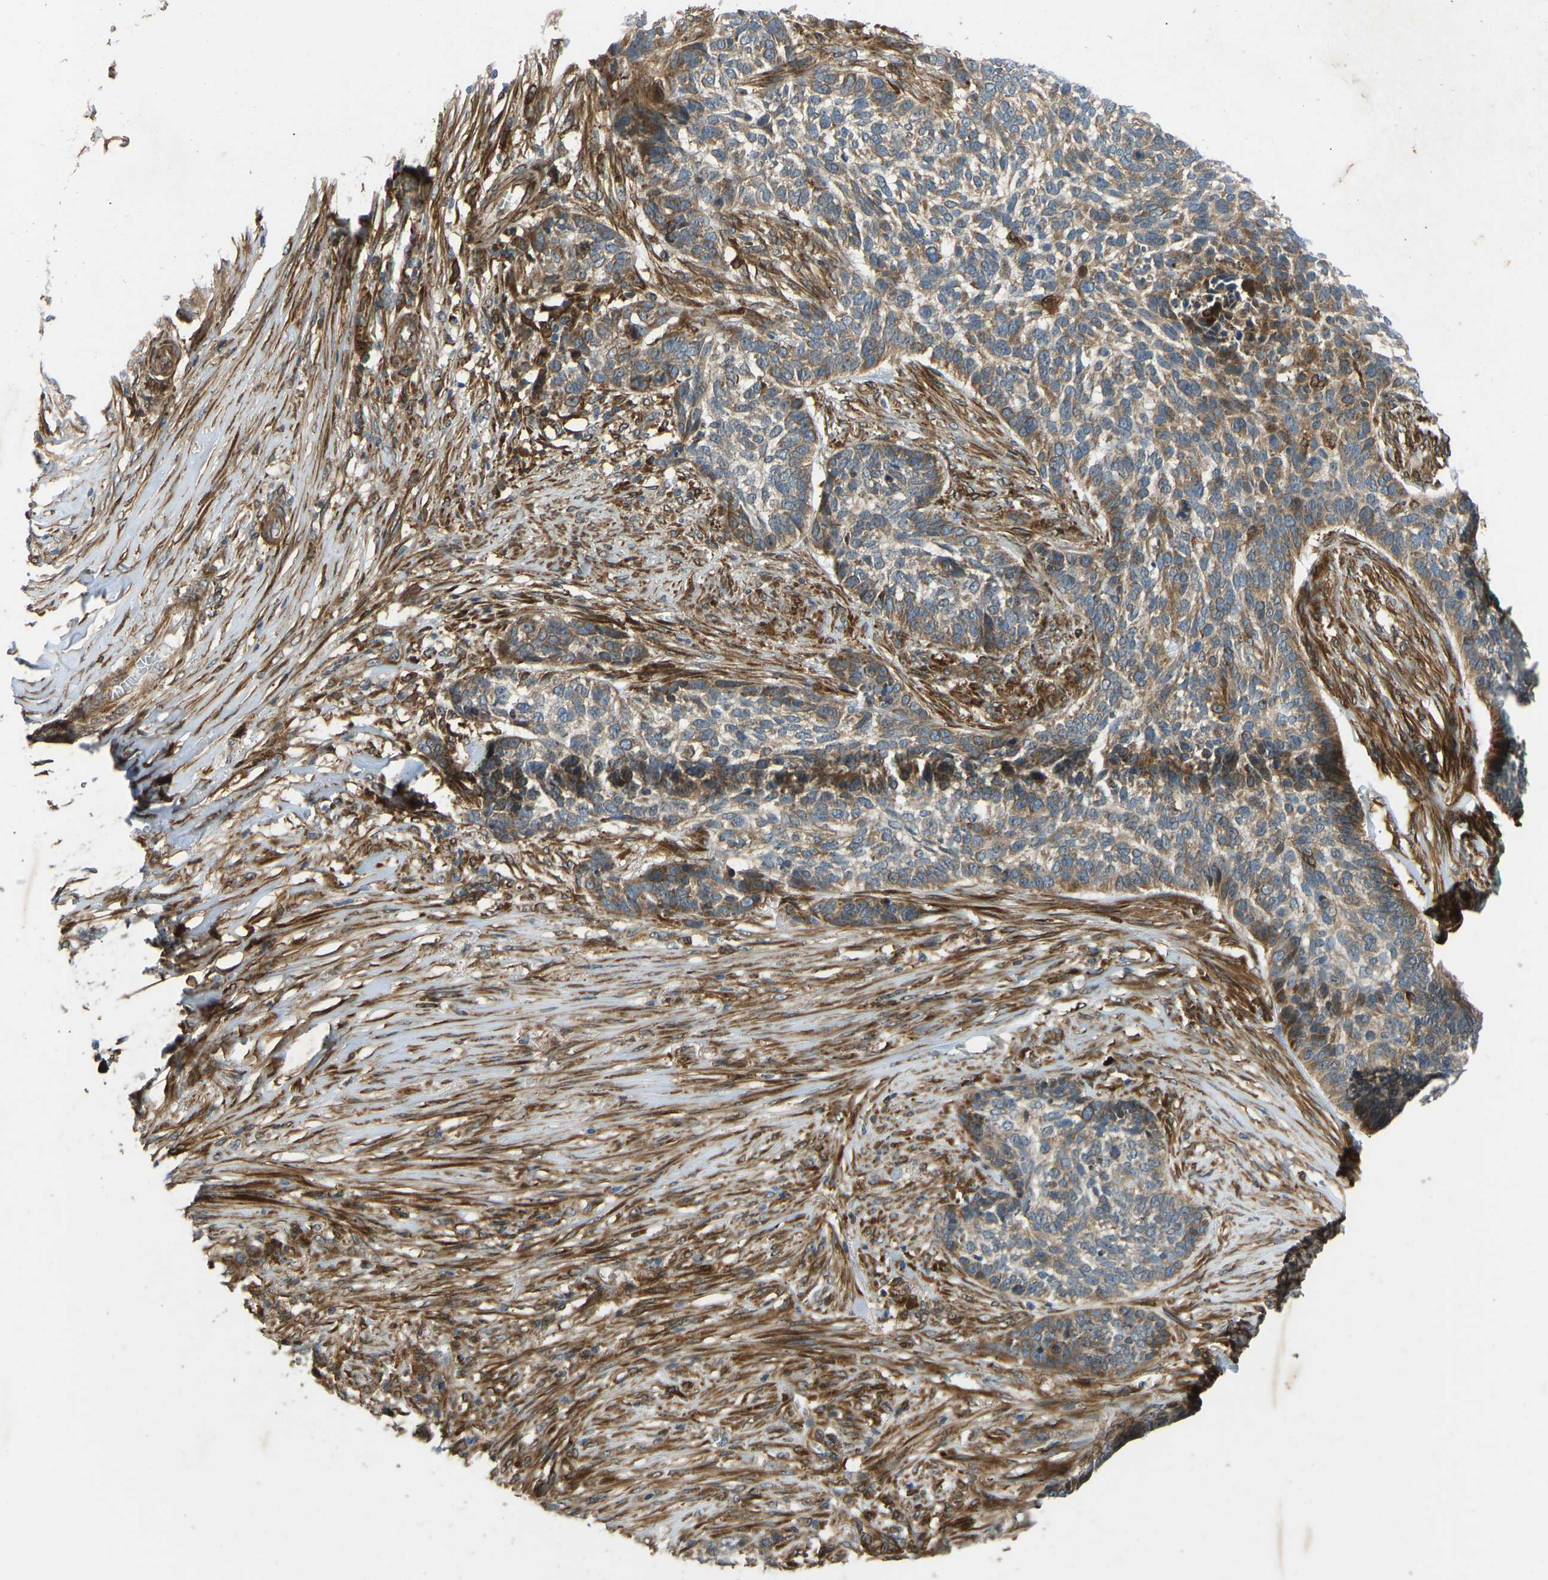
{"staining": {"intensity": "moderate", "quantity": ">75%", "location": "cytoplasmic/membranous"}, "tissue": "skin cancer", "cell_type": "Tumor cells", "image_type": "cancer", "snomed": [{"axis": "morphology", "description": "Basal cell carcinoma"}, {"axis": "topography", "description": "Skin"}], "caption": "Protein analysis of skin basal cell carcinoma tissue reveals moderate cytoplasmic/membranous expression in approximately >75% of tumor cells.", "gene": "OS9", "patient": {"sex": "male", "age": 85}}